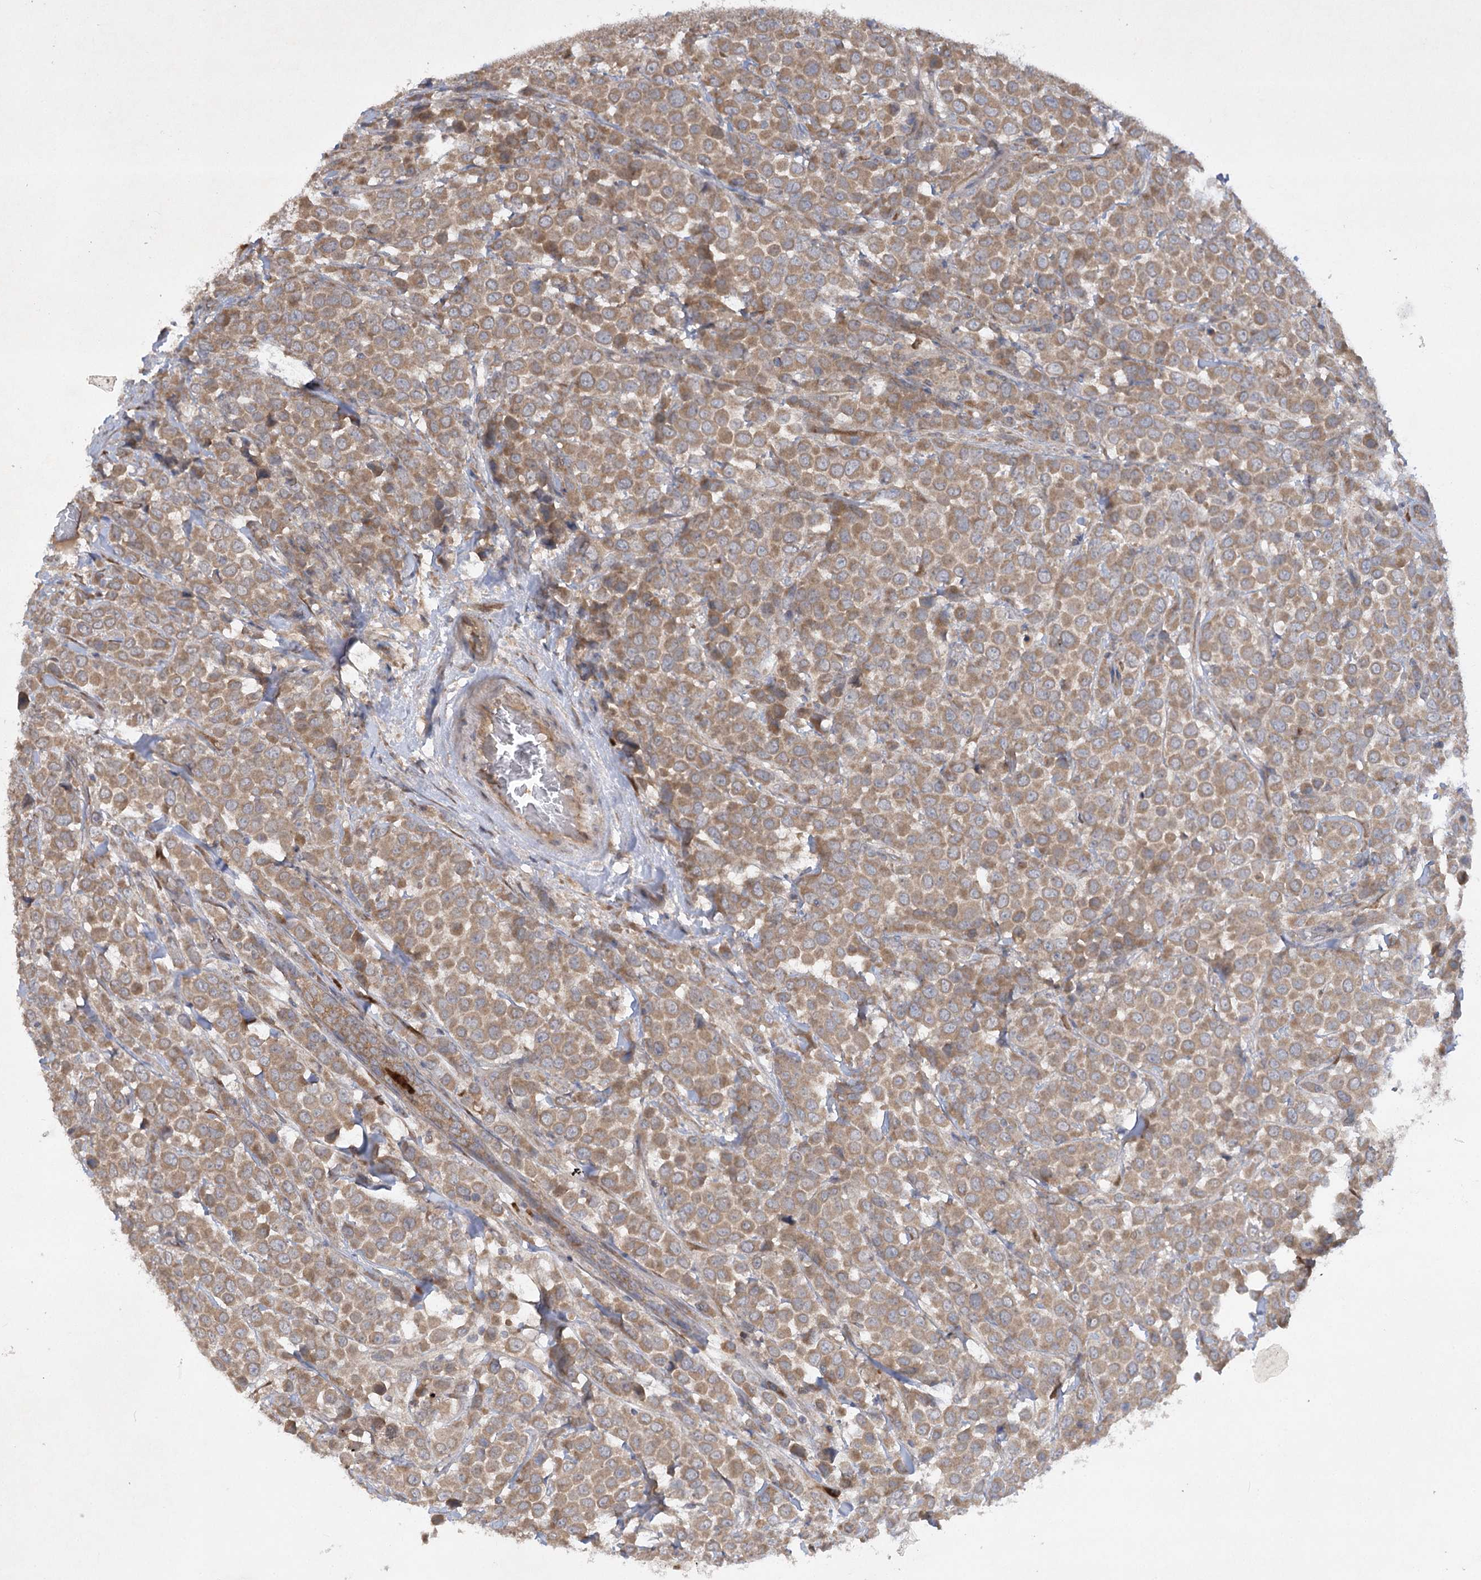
{"staining": {"intensity": "moderate", "quantity": ">75%", "location": "cytoplasmic/membranous"}, "tissue": "breast cancer", "cell_type": "Tumor cells", "image_type": "cancer", "snomed": [{"axis": "morphology", "description": "Duct carcinoma"}, {"axis": "topography", "description": "Breast"}], "caption": "Immunohistochemical staining of human breast cancer (invasive ductal carcinoma) shows moderate cytoplasmic/membranous protein staining in approximately >75% of tumor cells.", "gene": "TRAF3IP1", "patient": {"sex": "female", "age": 61}}